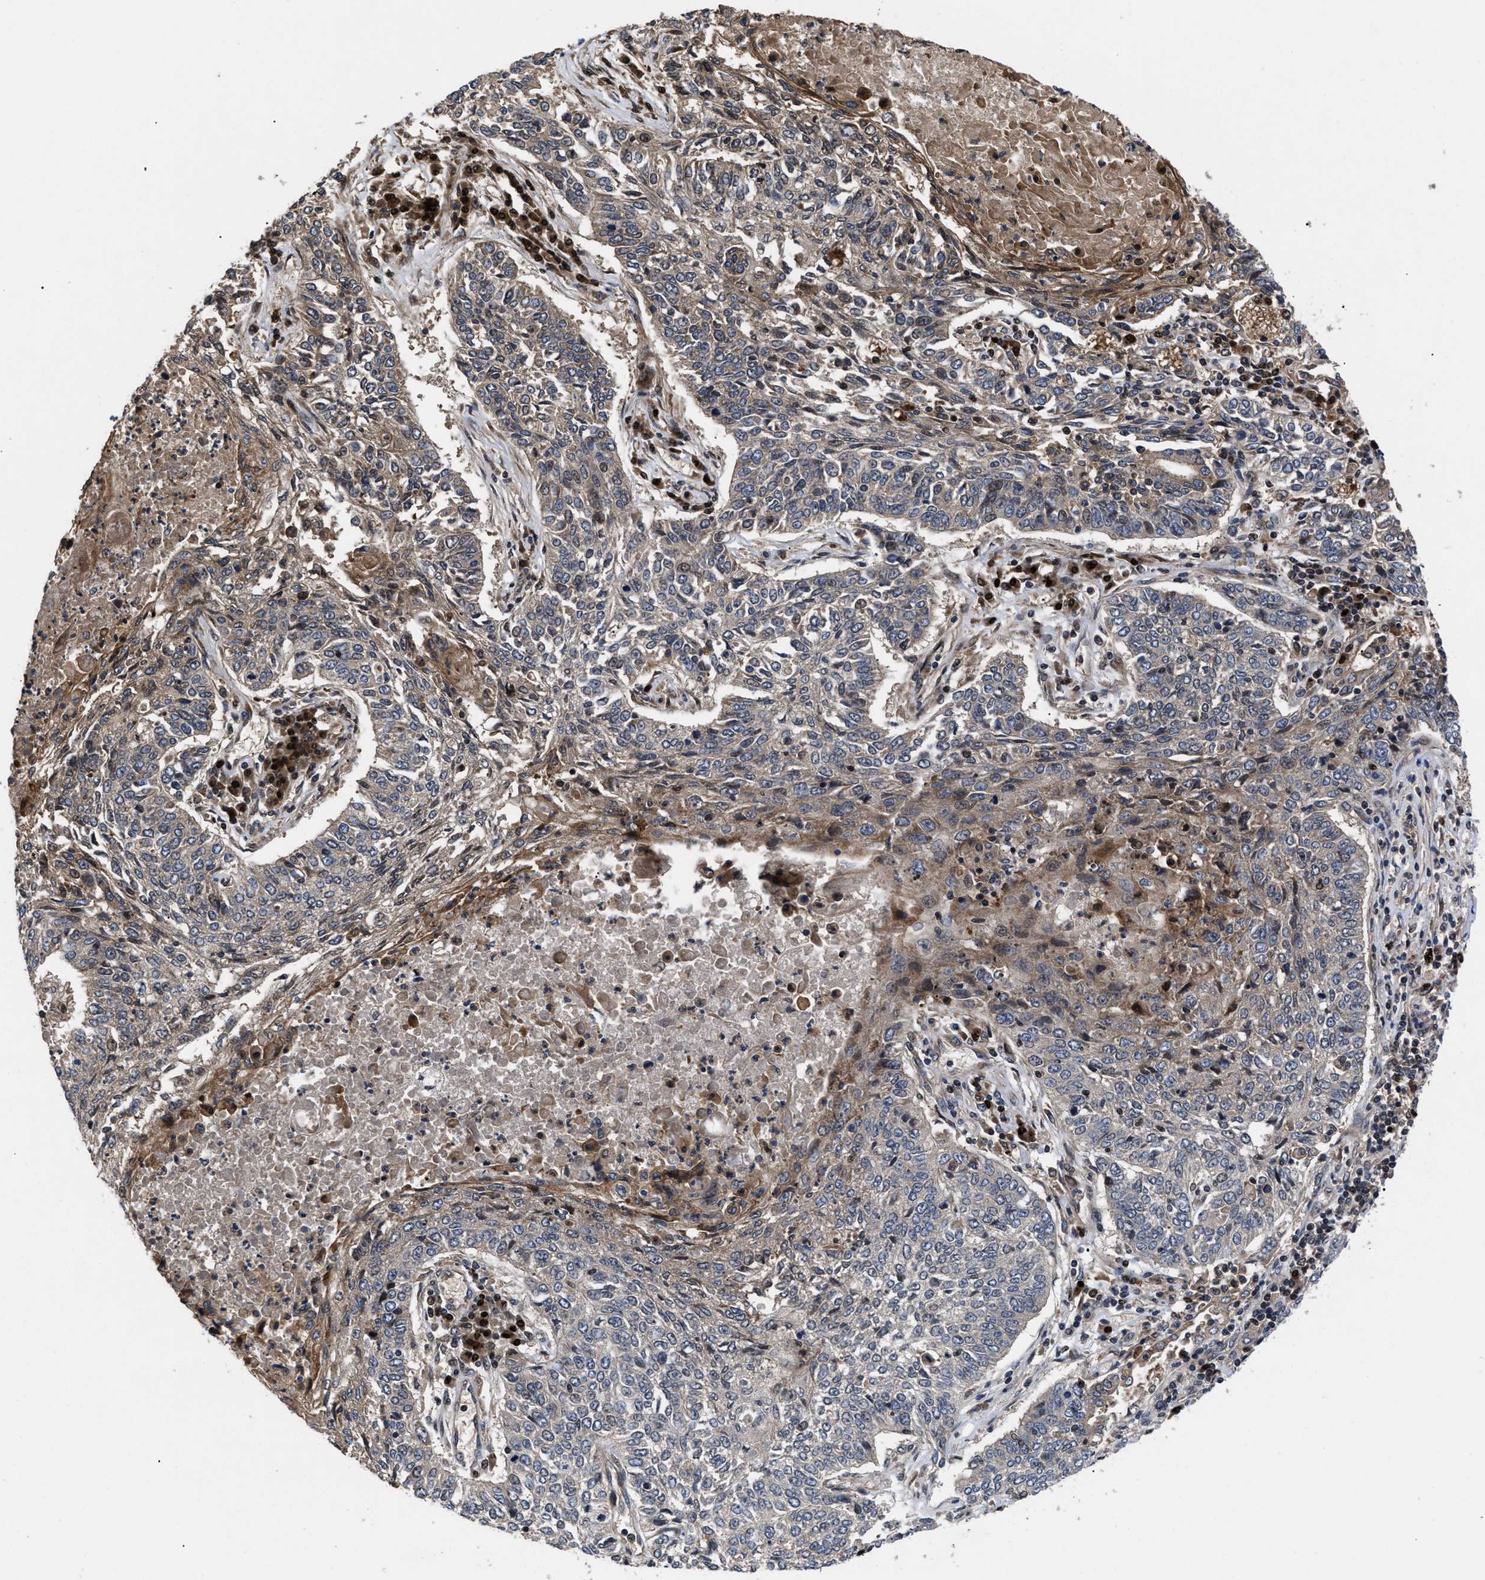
{"staining": {"intensity": "weak", "quantity": "<25%", "location": "cytoplasmic/membranous"}, "tissue": "lung cancer", "cell_type": "Tumor cells", "image_type": "cancer", "snomed": [{"axis": "morphology", "description": "Normal tissue, NOS"}, {"axis": "morphology", "description": "Squamous cell carcinoma, NOS"}, {"axis": "topography", "description": "Cartilage tissue"}, {"axis": "topography", "description": "Bronchus"}, {"axis": "topography", "description": "Lung"}], "caption": "Photomicrograph shows no protein staining in tumor cells of lung cancer (squamous cell carcinoma) tissue.", "gene": "FAM200A", "patient": {"sex": "female", "age": 49}}